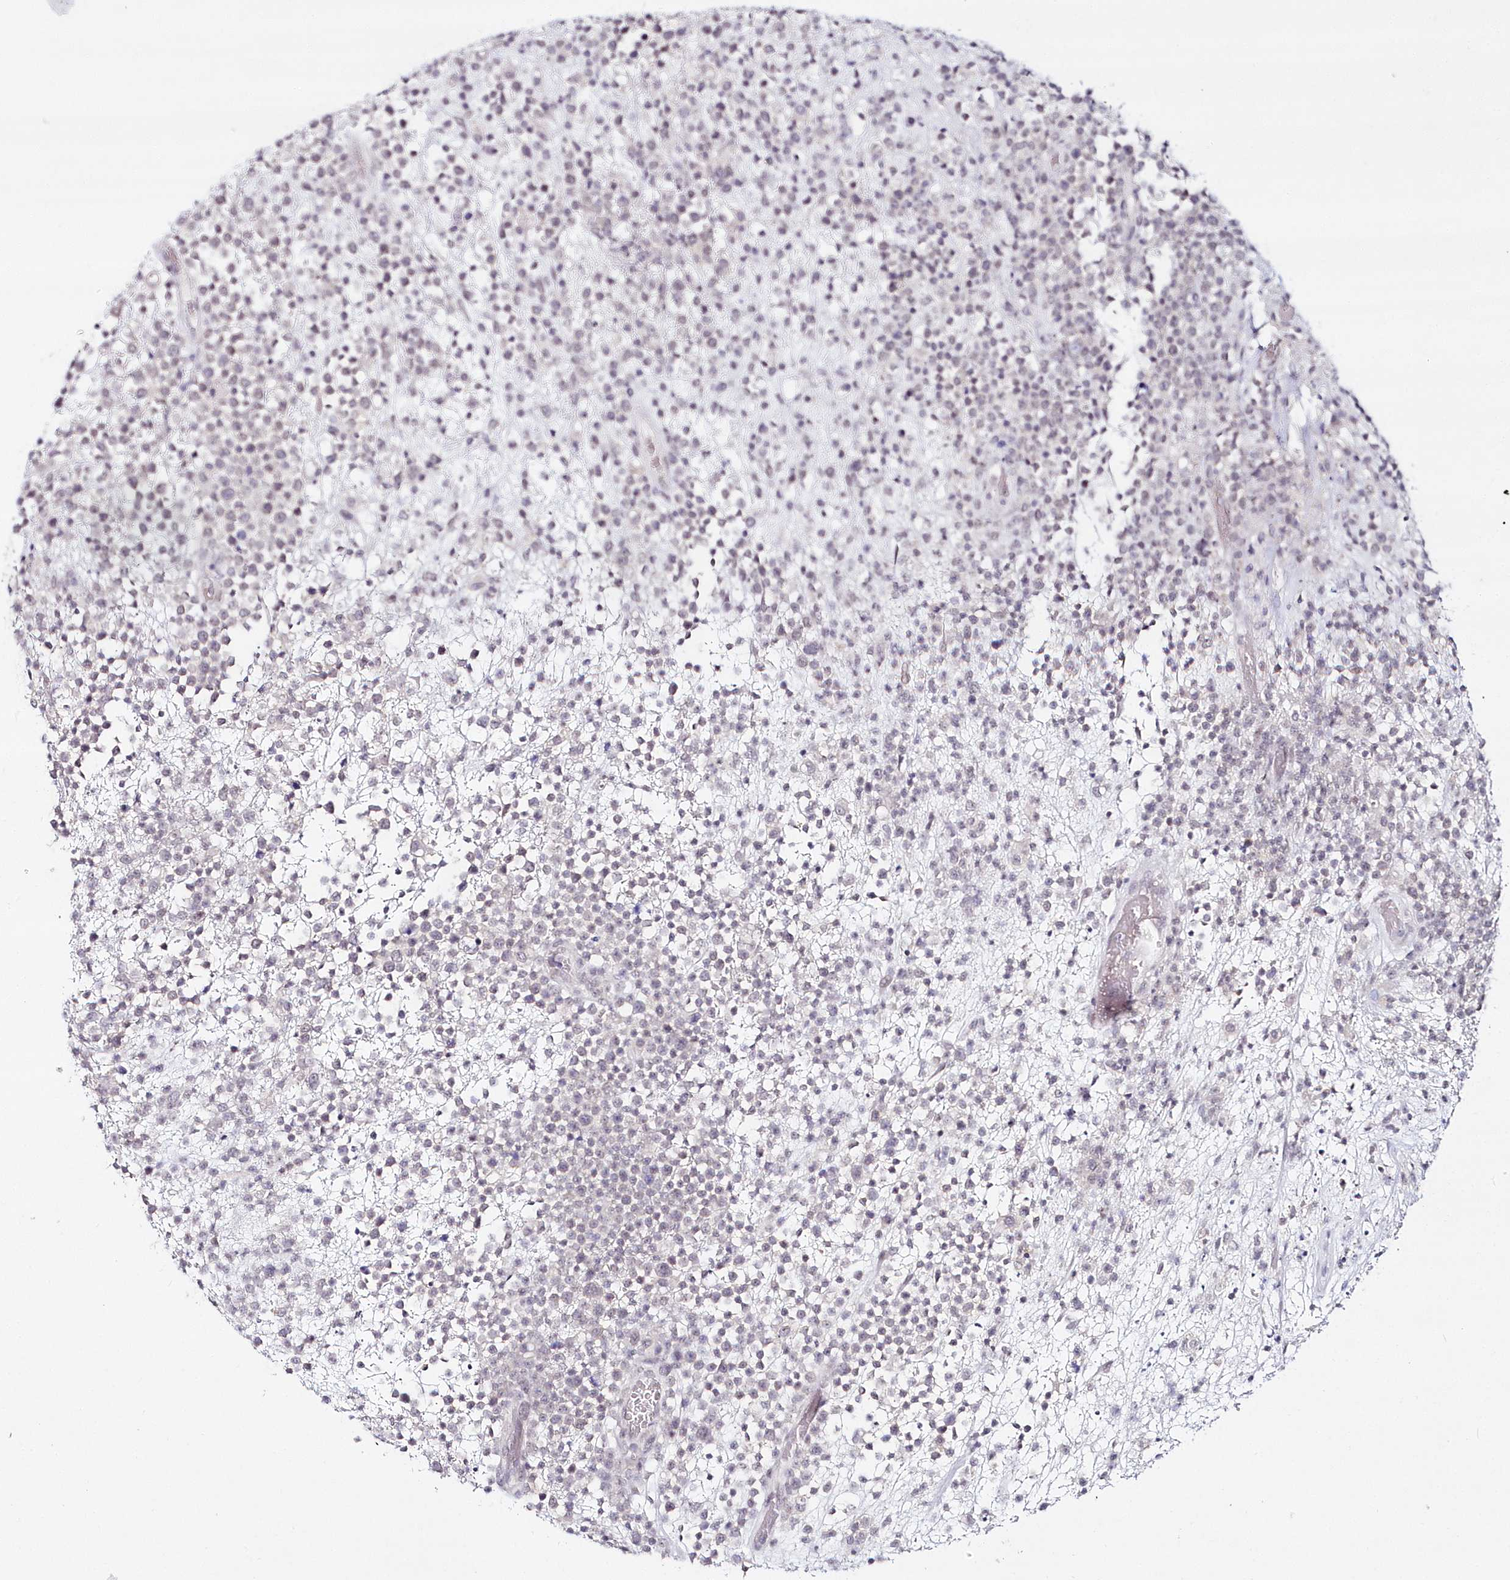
{"staining": {"intensity": "negative", "quantity": "none", "location": "none"}, "tissue": "lymphoma", "cell_type": "Tumor cells", "image_type": "cancer", "snomed": [{"axis": "morphology", "description": "Malignant lymphoma, non-Hodgkin's type, High grade"}, {"axis": "topography", "description": "Colon"}], "caption": "Immunohistochemistry (IHC) micrograph of neoplastic tissue: malignant lymphoma, non-Hodgkin's type (high-grade) stained with DAB displays no significant protein positivity in tumor cells.", "gene": "HYCC2", "patient": {"sex": "female", "age": 53}}